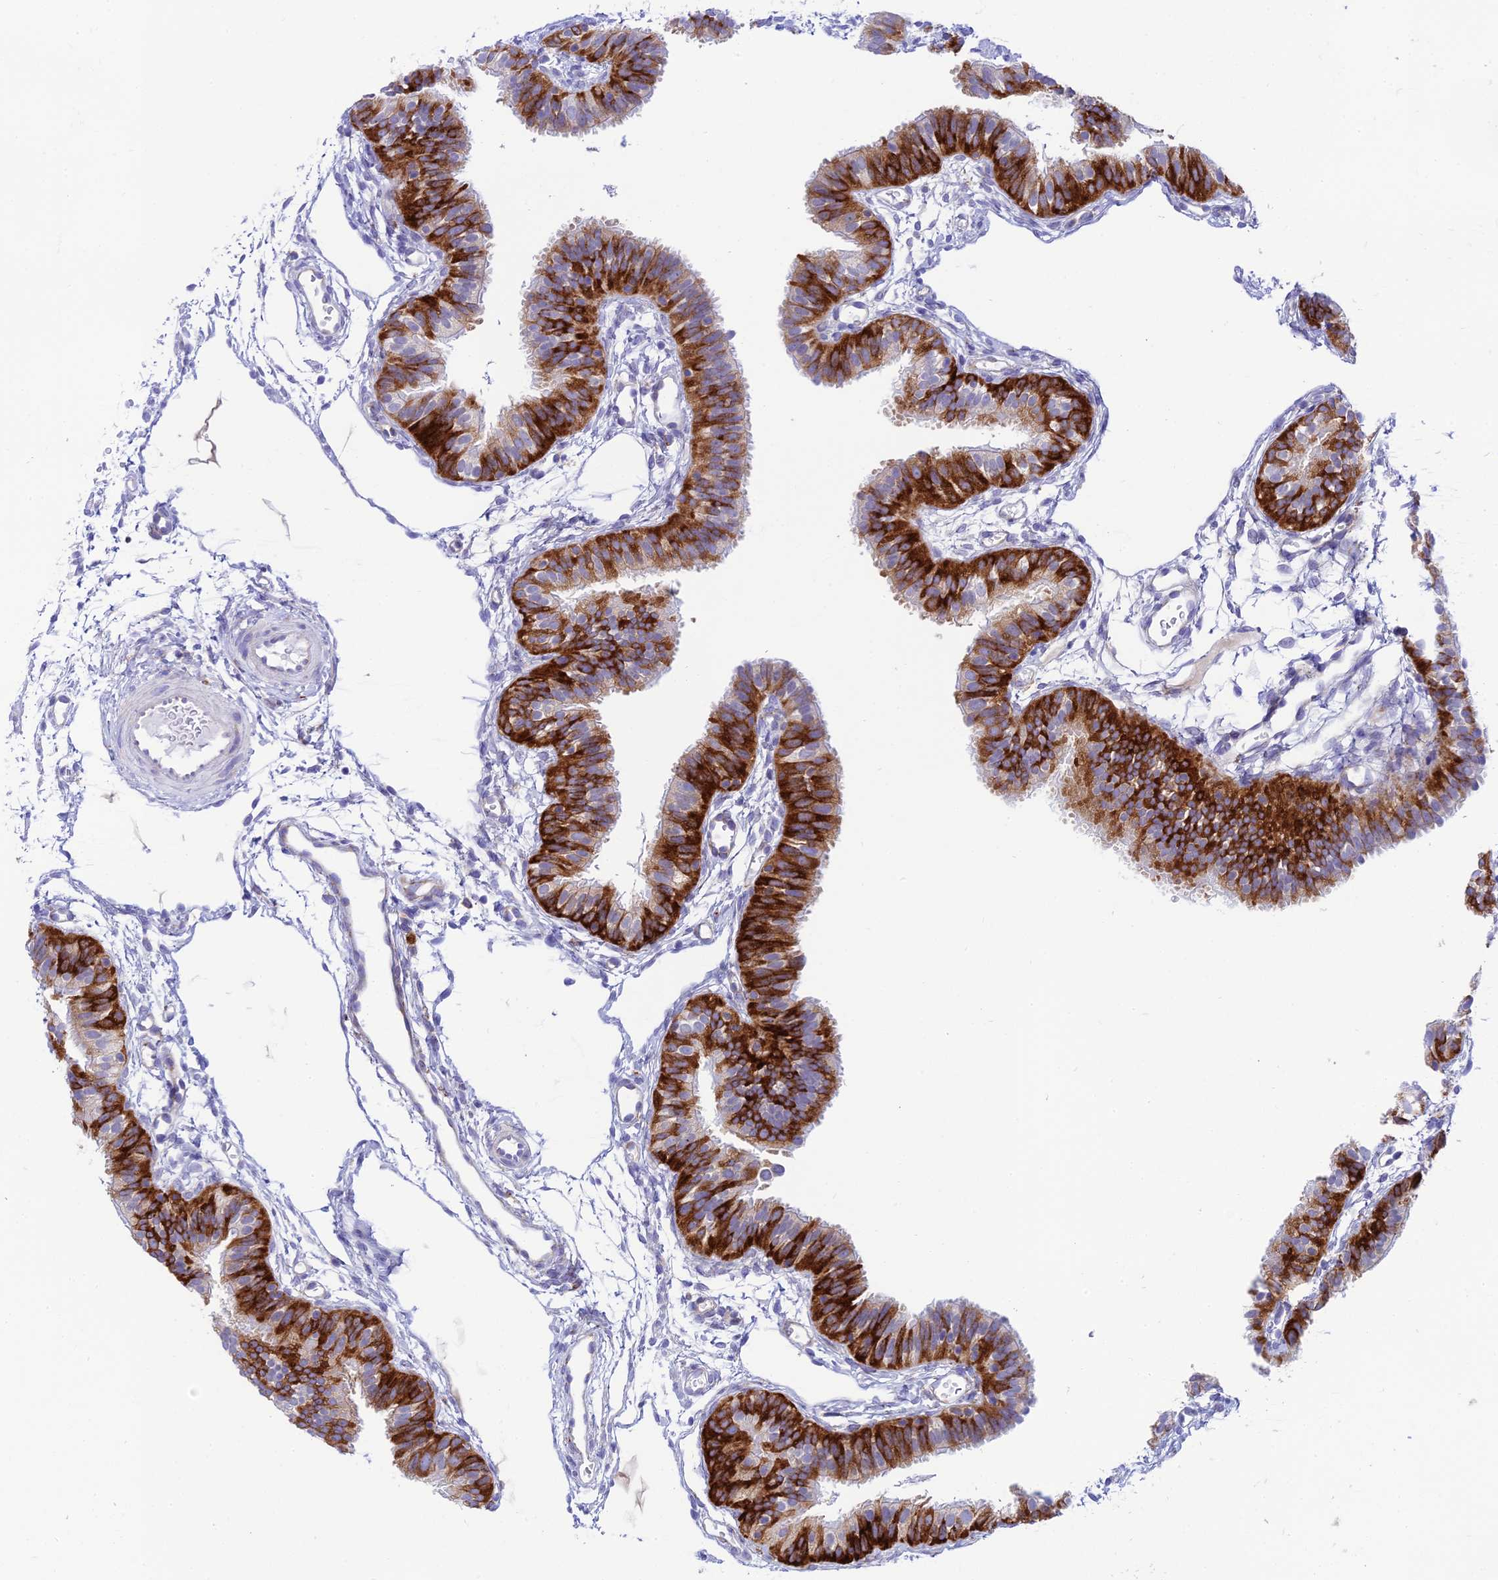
{"staining": {"intensity": "strong", "quantity": ">75%", "location": "cytoplasmic/membranous"}, "tissue": "fallopian tube", "cell_type": "Glandular cells", "image_type": "normal", "snomed": [{"axis": "morphology", "description": "Normal tissue, NOS"}, {"axis": "topography", "description": "Fallopian tube"}], "caption": "Human fallopian tube stained with a brown dye exhibits strong cytoplasmic/membranous positive expression in approximately >75% of glandular cells.", "gene": "TUBGCP6", "patient": {"sex": "female", "age": 35}}